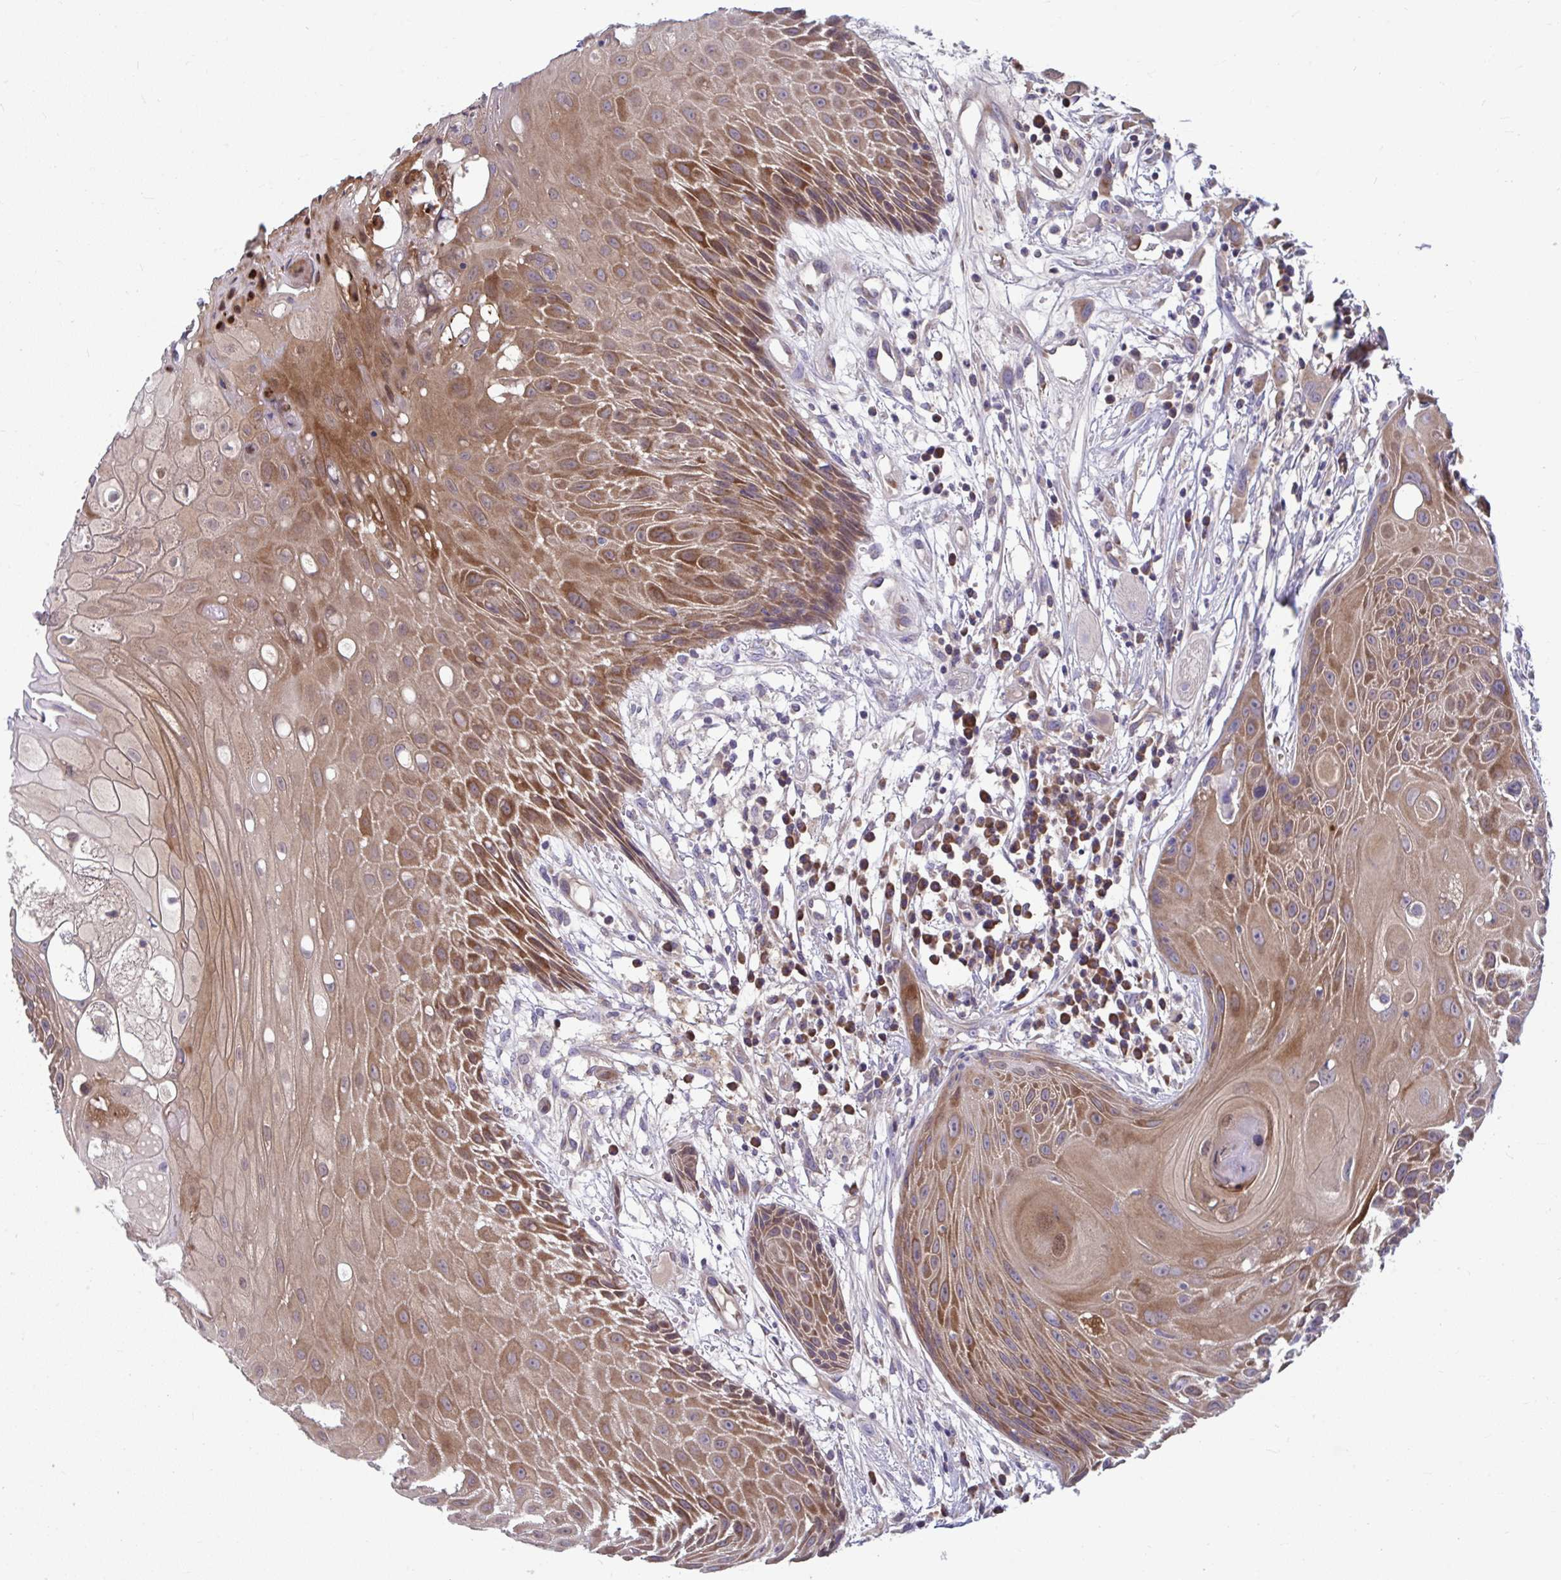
{"staining": {"intensity": "moderate", "quantity": ">75%", "location": "cytoplasmic/membranous"}, "tissue": "head and neck cancer", "cell_type": "Tumor cells", "image_type": "cancer", "snomed": [{"axis": "morphology", "description": "Squamous cell carcinoma, NOS"}, {"axis": "topography", "description": "Head-Neck"}], "caption": "IHC photomicrograph of human head and neck cancer stained for a protein (brown), which demonstrates medium levels of moderate cytoplasmic/membranous positivity in about >75% of tumor cells.", "gene": "PCDHB7", "patient": {"sex": "female", "age": 73}}